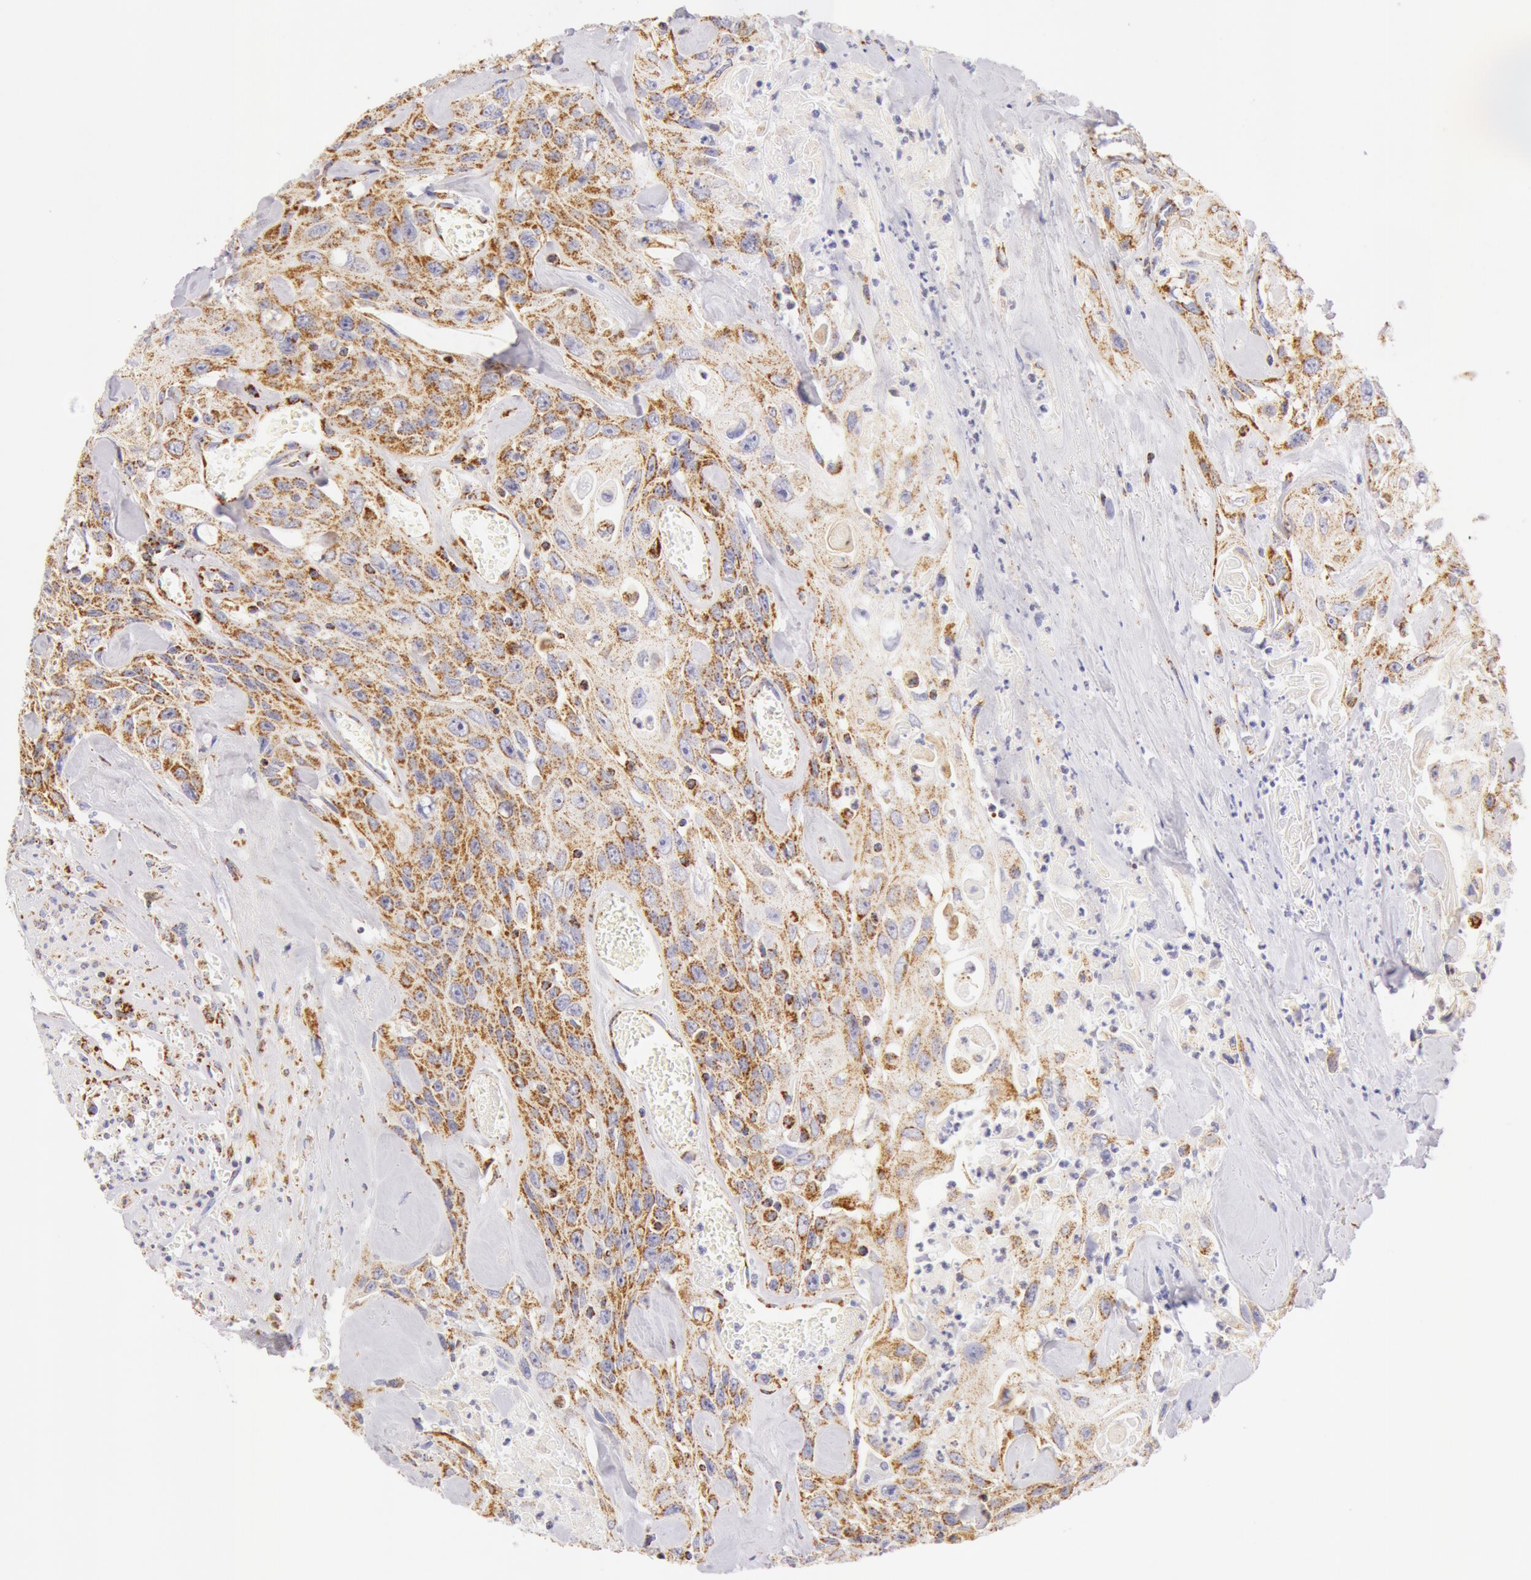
{"staining": {"intensity": "moderate", "quantity": ">75%", "location": "cytoplasmic/membranous"}, "tissue": "urothelial cancer", "cell_type": "Tumor cells", "image_type": "cancer", "snomed": [{"axis": "morphology", "description": "Urothelial carcinoma, High grade"}, {"axis": "topography", "description": "Urinary bladder"}], "caption": "IHC photomicrograph of human urothelial cancer stained for a protein (brown), which displays medium levels of moderate cytoplasmic/membranous expression in about >75% of tumor cells.", "gene": "ATP5F1B", "patient": {"sex": "female", "age": 84}}